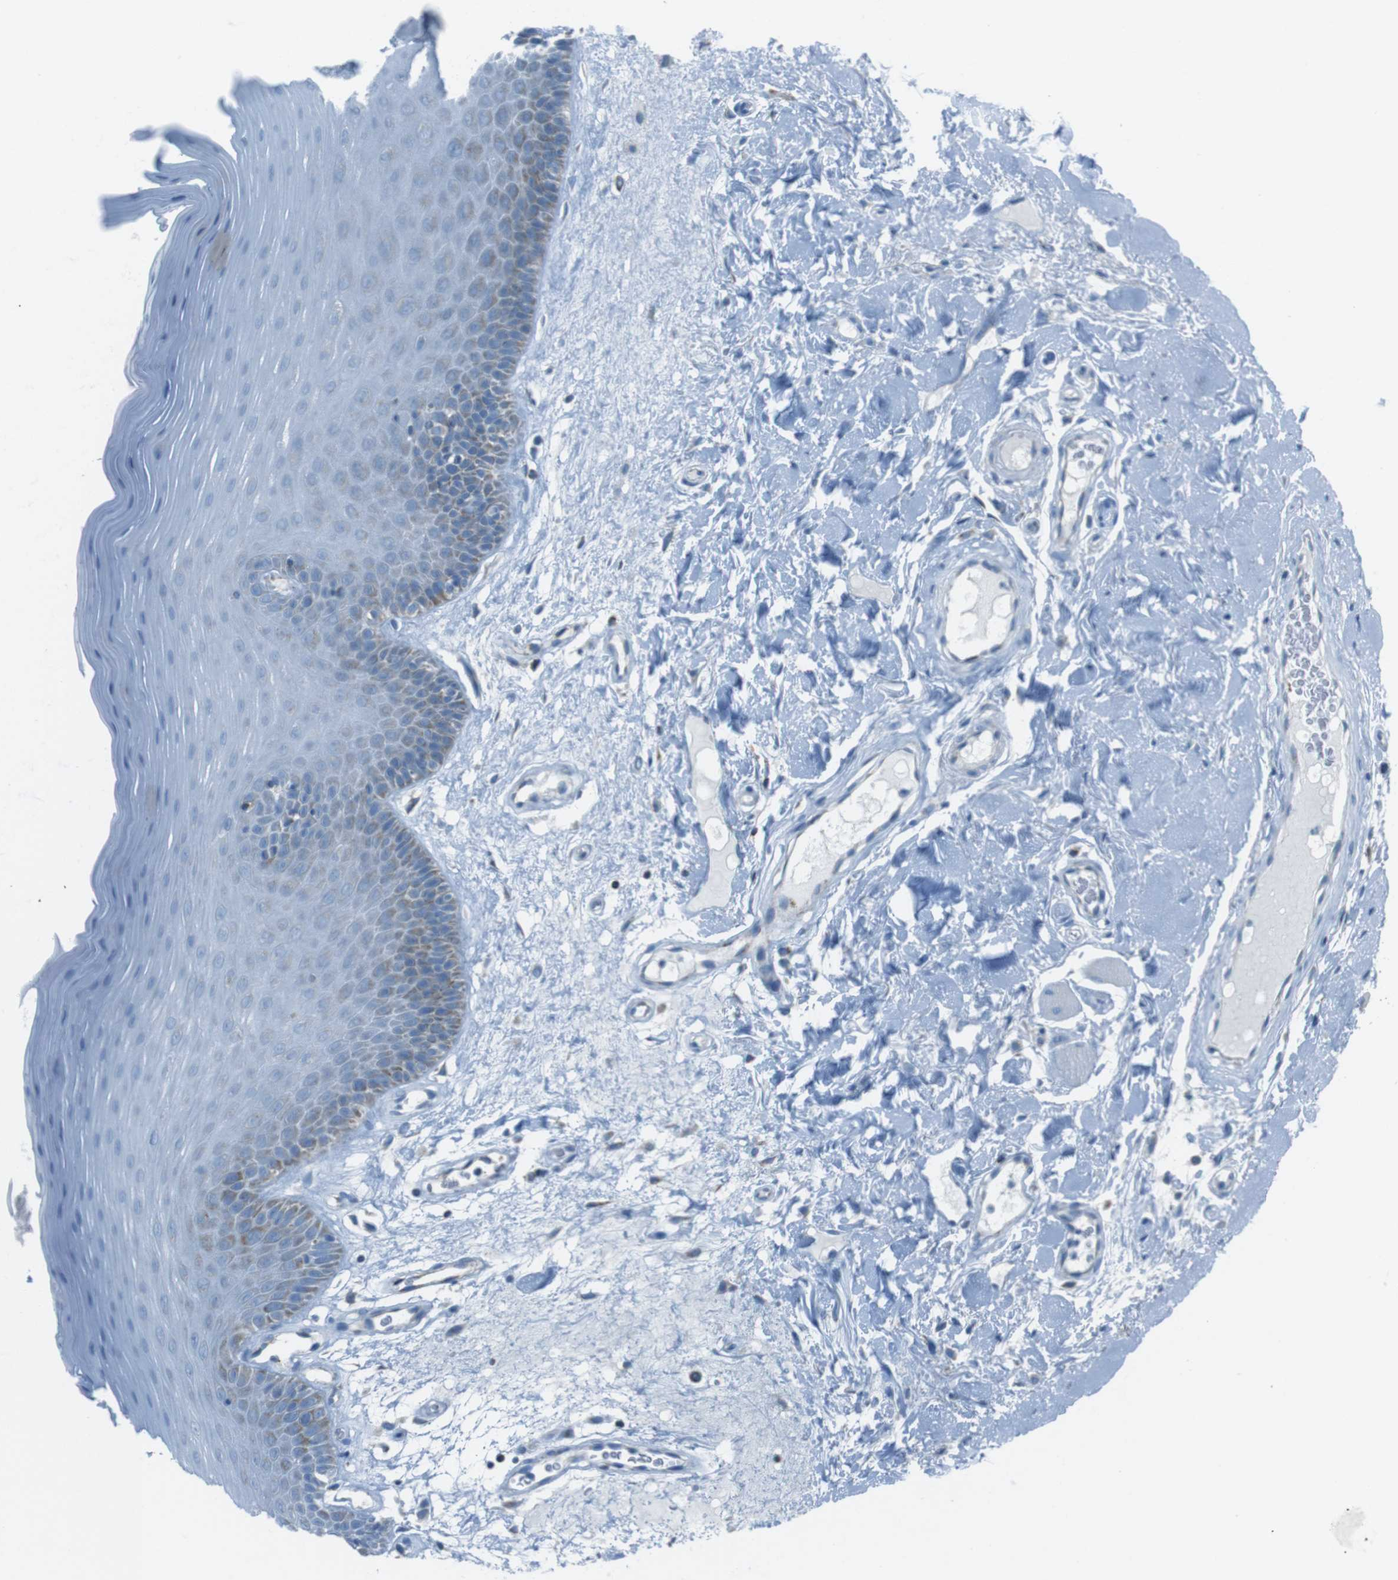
{"staining": {"intensity": "moderate", "quantity": "<25%", "location": "cytoplasmic/membranous"}, "tissue": "oral mucosa", "cell_type": "Squamous epithelial cells", "image_type": "normal", "snomed": [{"axis": "morphology", "description": "Normal tissue, NOS"}, {"axis": "morphology", "description": "Squamous cell carcinoma, NOS"}, {"axis": "topography", "description": "Skeletal muscle"}, {"axis": "topography", "description": "Adipose tissue"}, {"axis": "topography", "description": "Vascular tissue"}, {"axis": "topography", "description": "Oral tissue"}, {"axis": "topography", "description": "Peripheral nerve tissue"}, {"axis": "topography", "description": "Head-Neck"}], "caption": "Immunohistochemistry (IHC) micrograph of normal oral mucosa stained for a protein (brown), which exhibits low levels of moderate cytoplasmic/membranous expression in approximately <25% of squamous epithelial cells.", "gene": "DNAJA3", "patient": {"sex": "male", "age": 71}}